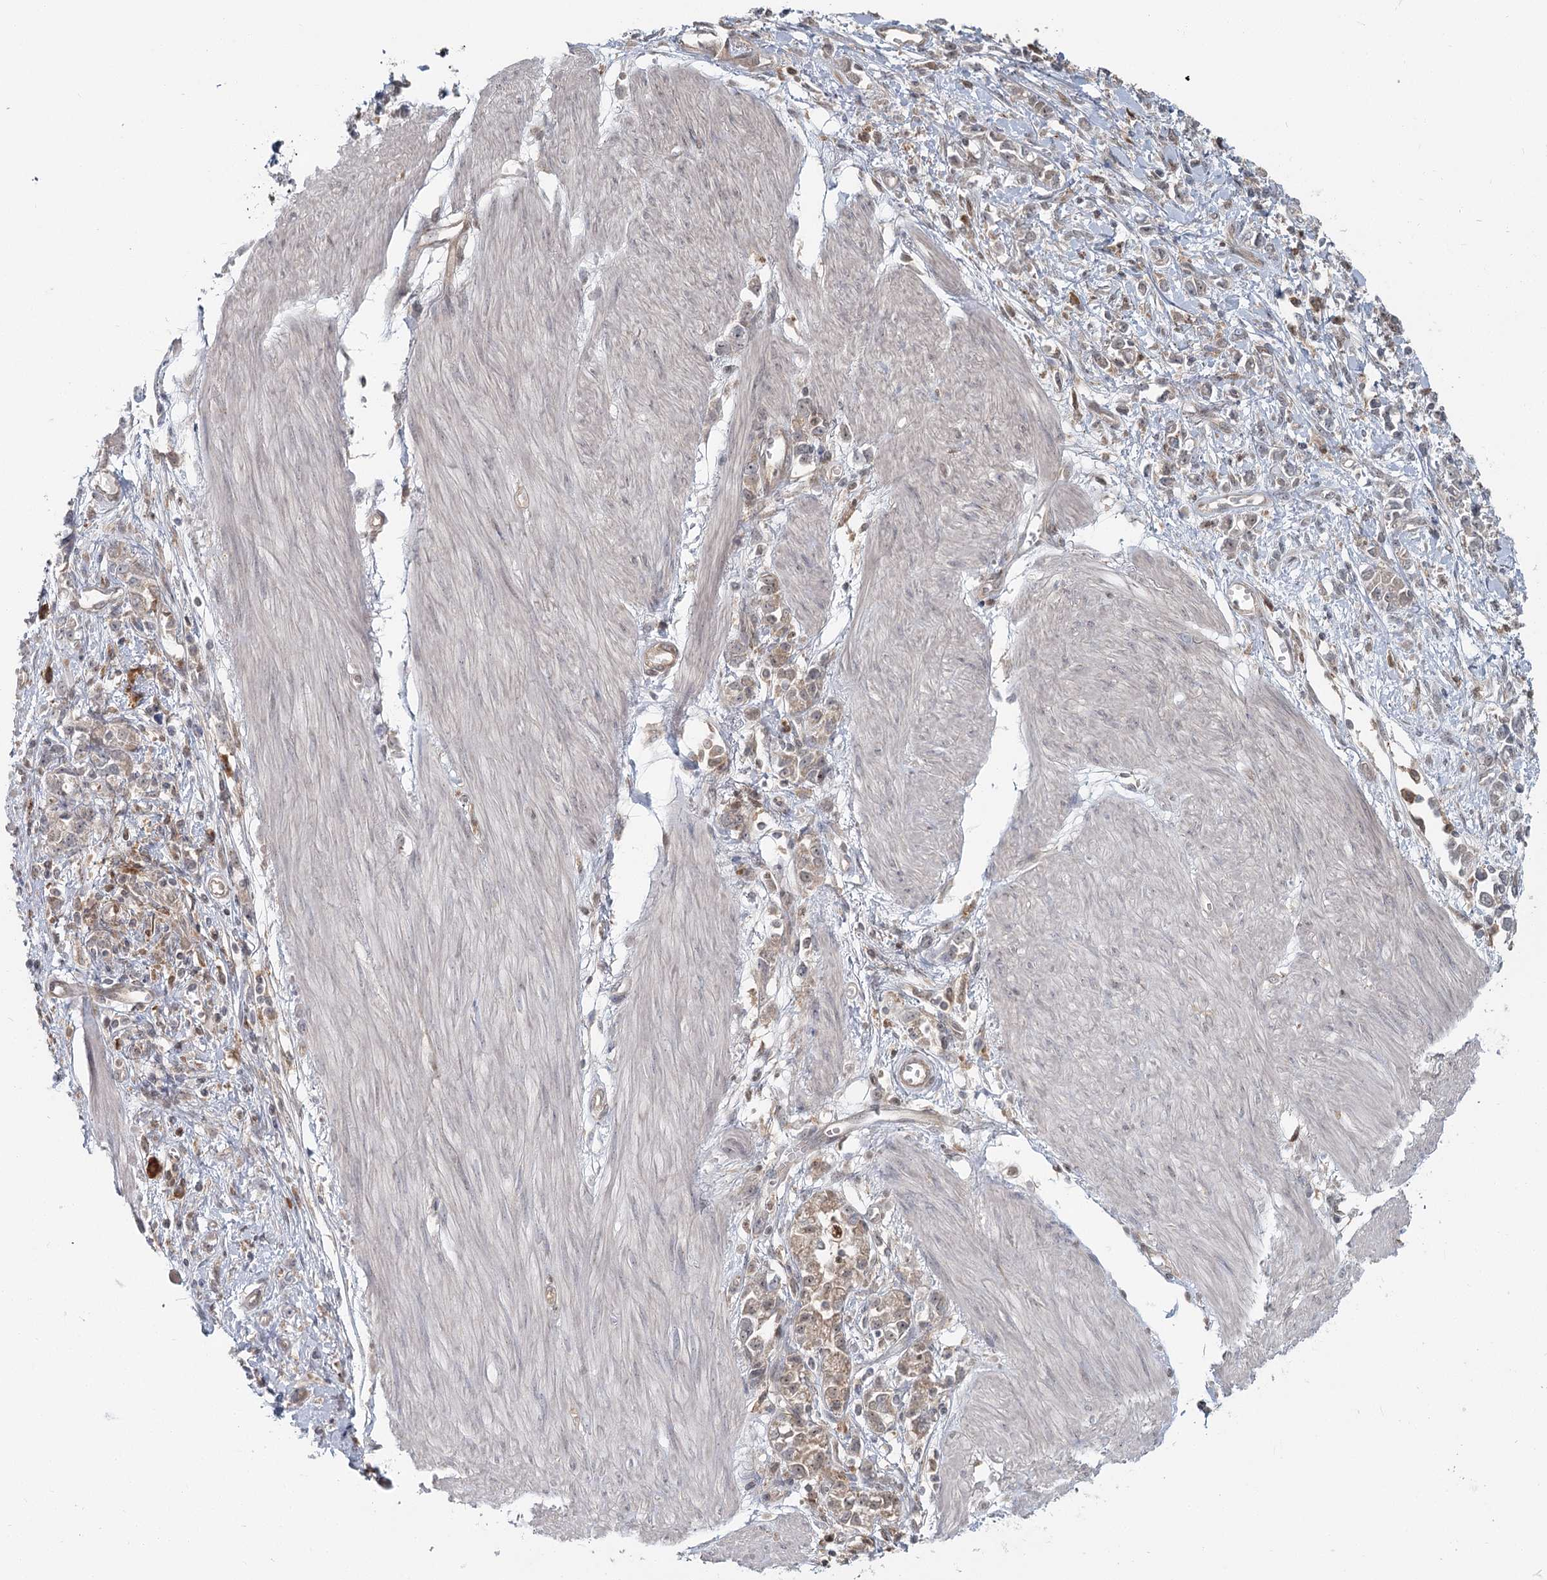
{"staining": {"intensity": "weak", "quantity": ">75%", "location": "cytoplasmic/membranous,nuclear"}, "tissue": "stomach cancer", "cell_type": "Tumor cells", "image_type": "cancer", "snomed": [{"axis": "morphology", "description": "Adenocarcinoma, NOS"}, {"axis": "topography", "description": "Stomach"}], "caption": "DAB (3,3'-diaminobenzidine) immunohistochemical staining of human adenocarcinoma (stomach) displays weak cytoplasmic/membranous and nuclear protein positivity in about >75% of tumor cells. (Brightfield microscopy of DAB IHC at high magnification).", "gene": "THNSL1", "patient": {"sex": "female", "age": 76}}